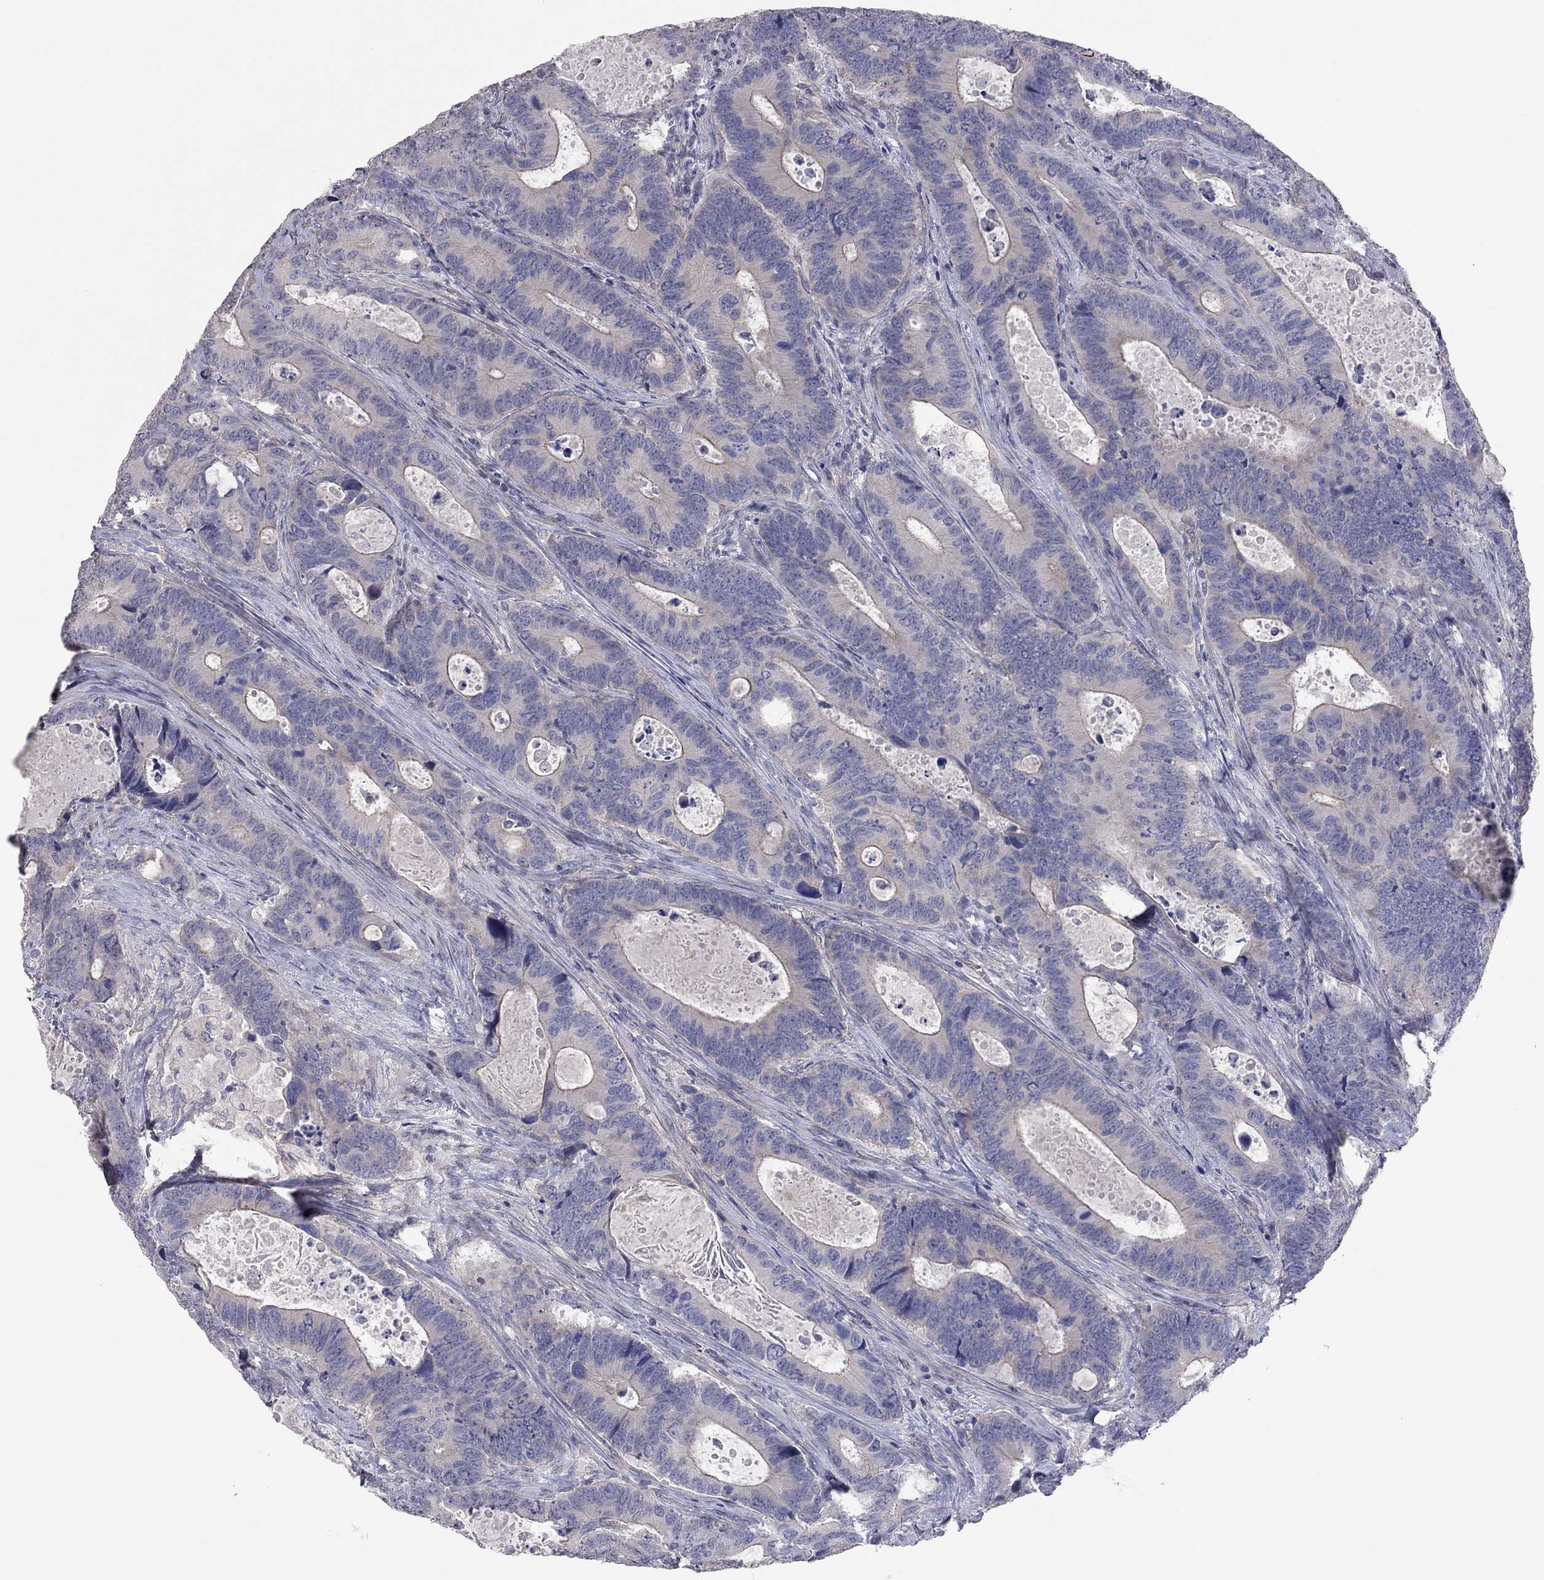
{"staining": {"intensity": "weak", "quantity": "<25%", "location": "cytoplasmic/membranous"}, "tissue": "colorectal cancer", "cell_type": "Tumor cells", "image_type": "cancer", "snomed": [{"axis": "morphology", "description": "Adenocarcinoma, NOS"}, {"axis": "topography", "description": "Colon"}], "caption": "DAB (3,3'-diaminobenzidine) immunohistochemical staining of adenocarcinoma (colorectal) displays no significant expression in tumor cells.", "gene": "KCNB1", "patient": {"sex": "female", "age": 82}}